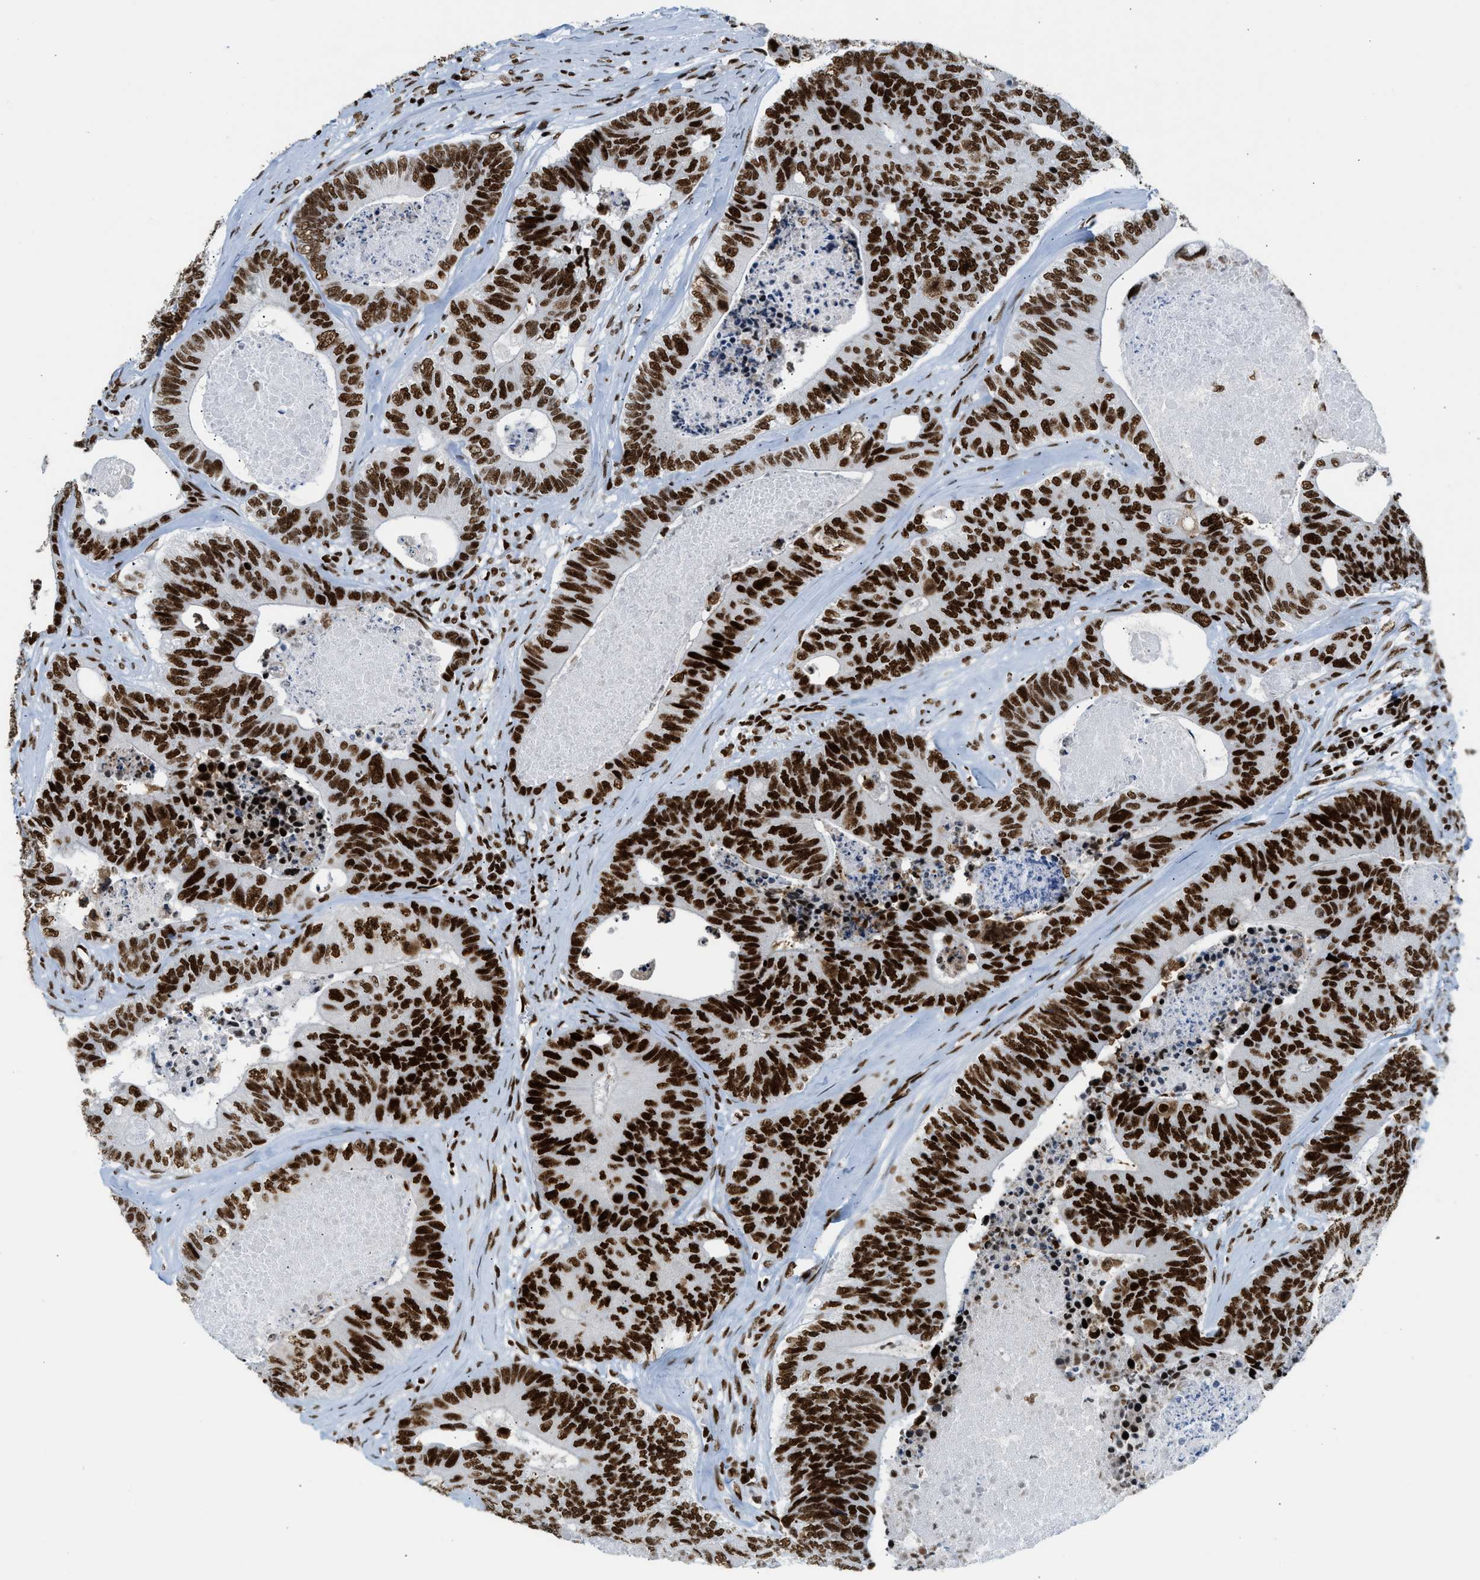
{"staining": {"intensity": "strong", "quantity": ">75%", "location": "nuclear"}, "tissue": "colorectal cancer", "cell_type": "Tumor cells", "image_type": "cancer", "snomed": [{"axis": "morphology", "description": "Adenocarcinoma, NOS"}, {"axis": "topography", "description": "Colon"}], "caption": "Immunohistochemistry (IHC) (DAB) staining of human colorectal cancer reveals strong nuclear protein staining in about >75% of tumor cells.", "gene": "PIF1", "patient": {"sex": "female", "age": 67}}